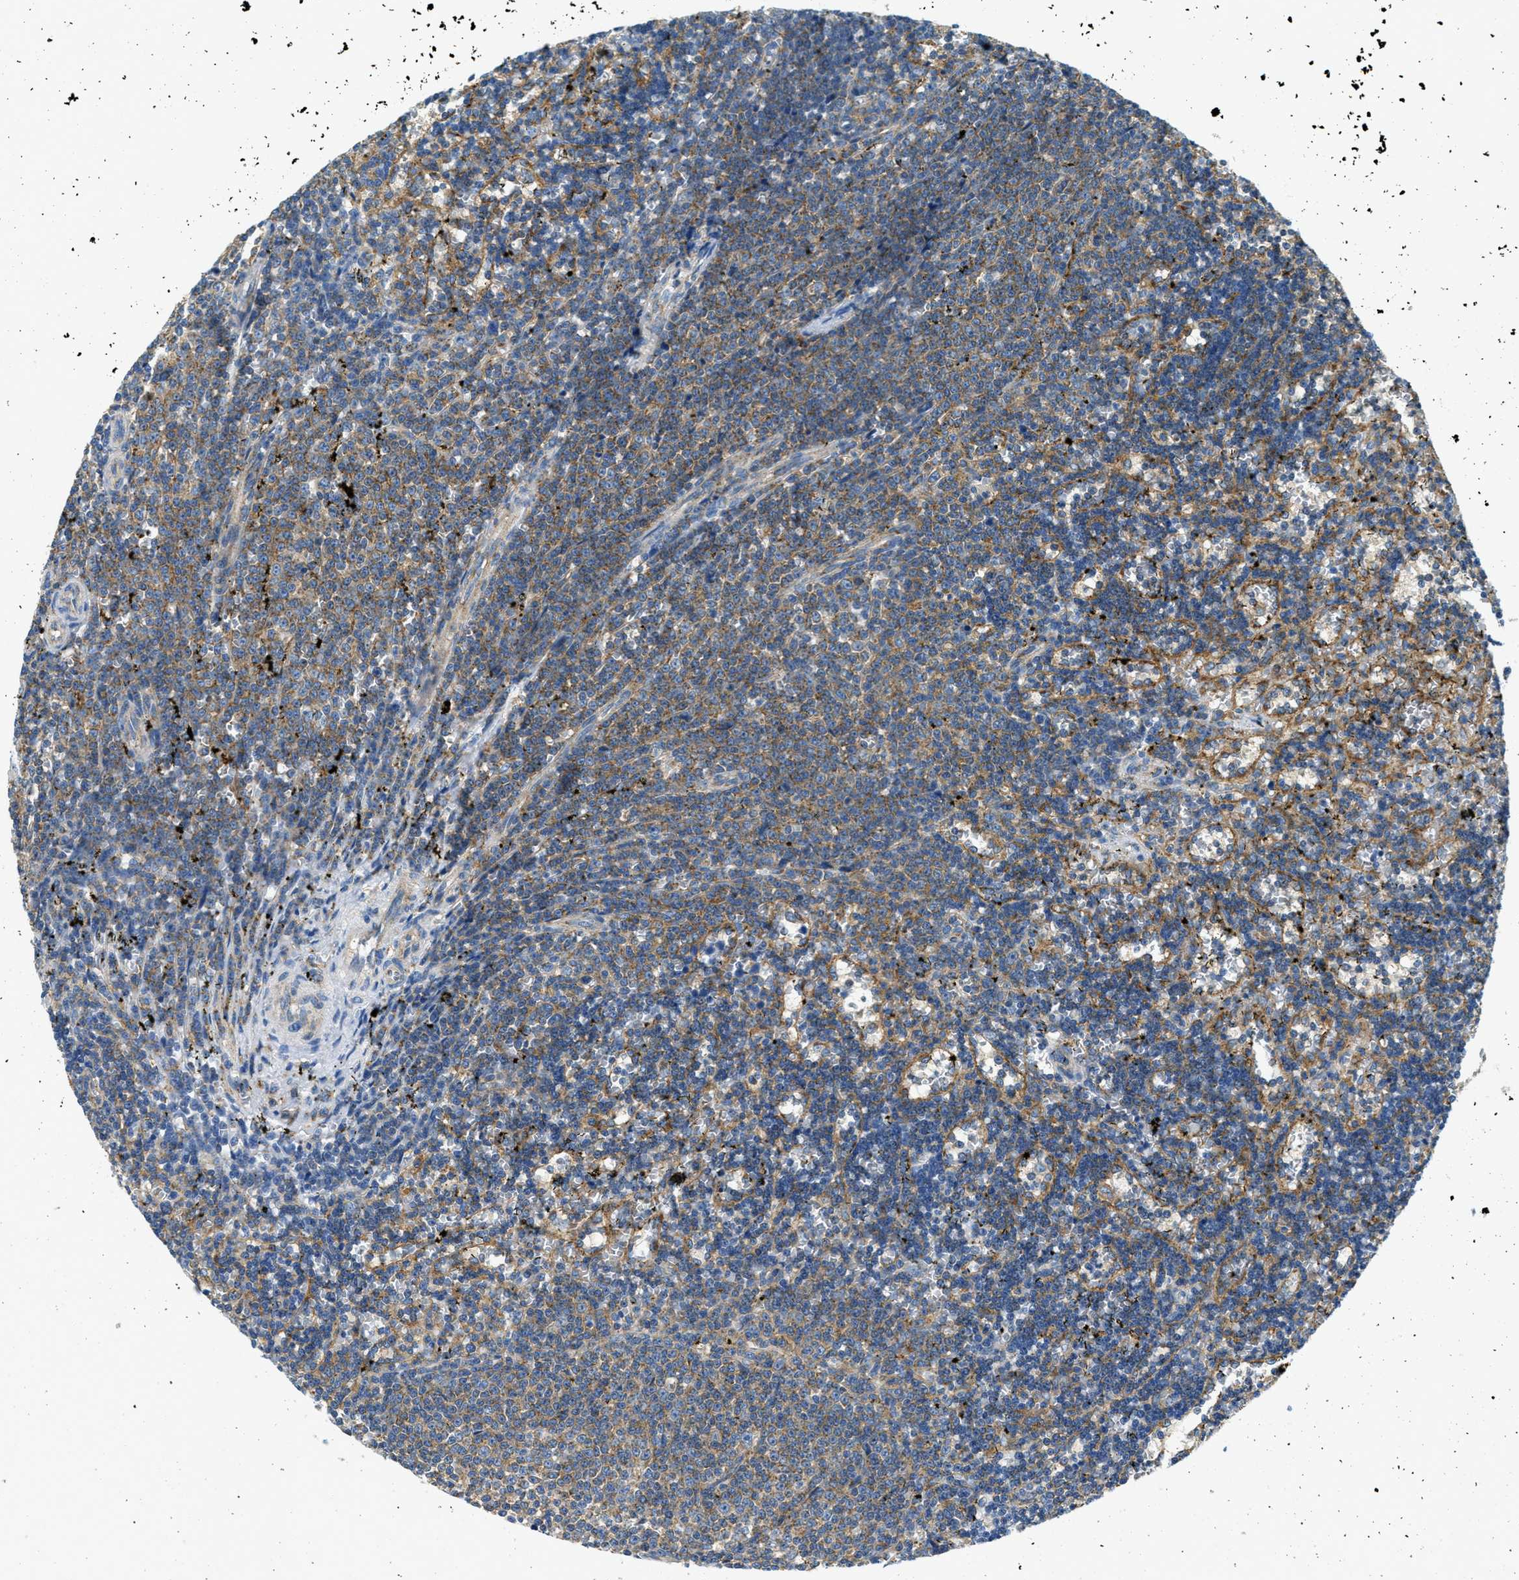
{"staining": {"intensity": "moderate", "quantity": "25%-75%", "location": "cytoplasmic/membranous"}, "tissue": "lymphoma", "cell_type": "Tumor cells", "image_type": "cancer", "snomed": [{"axis": "morphology", "description": "Malignant lymphoma, non-Hodgkin's type, Low grade"}, {"axis": "topography", "description": "Spleen"}], "caption": "A histopathology image of human low-grade malignant lymphoma, non-Hodgkin's type stained for a protein shows moderate cytoplasmic/membranous brown staining in tumor cells.", "gene": "AP2B1", "patient": {"sex": "male", "age": 60}}